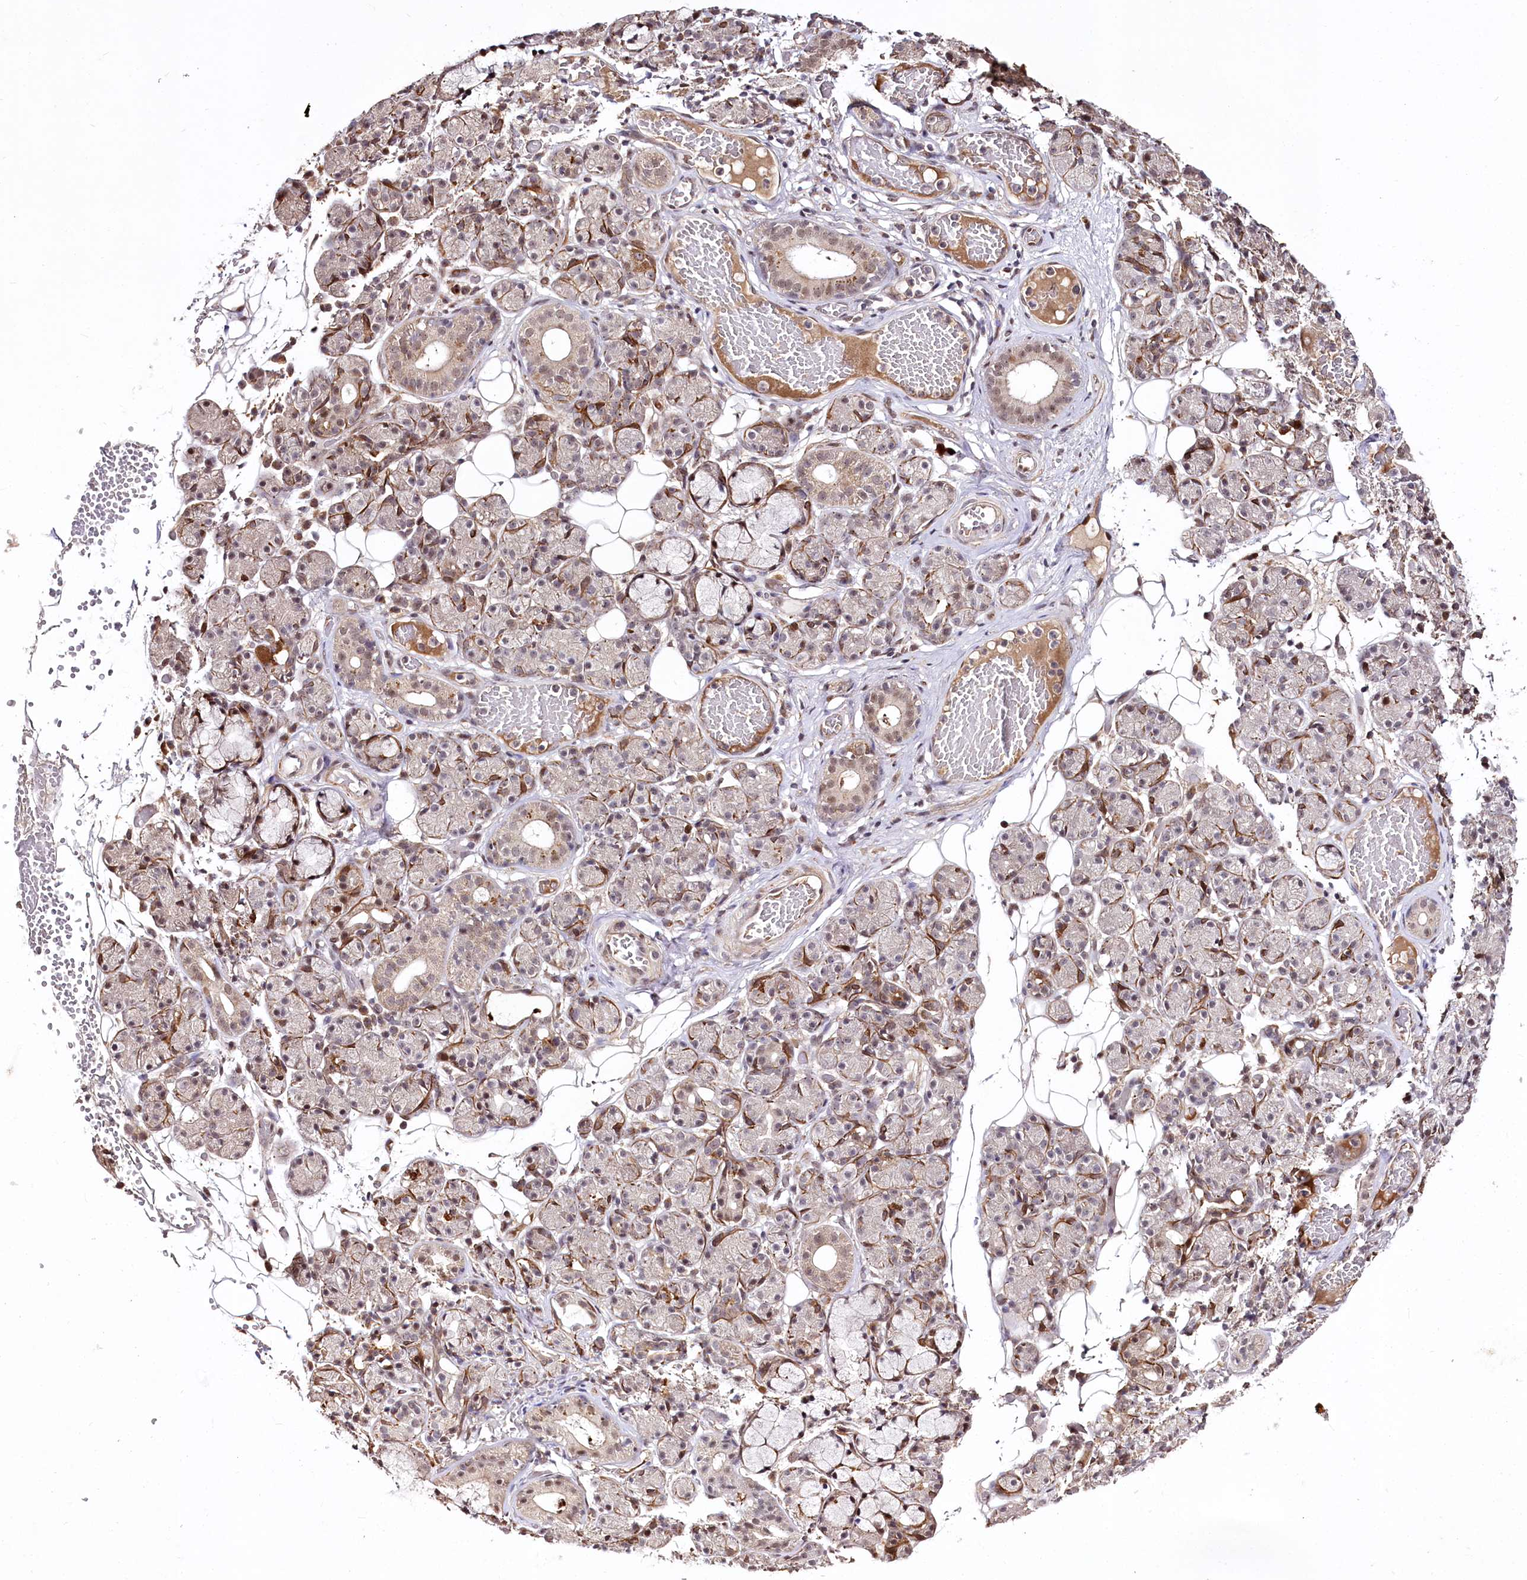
{"staining": {"intensity": "moderate", "quantity": "<25%", "location": "cytoplasmic/membranous,nuclear"}, "tissue": "salivary gland", "cell_type": "Glandular cells", "image_type": "normal", "snomed": [{"axis": "morphology", "description": "Normal tissue, NOS"}, {"axis": "topography", "description": "Salivary gland"}], "caption": "IHC of unremarkable salivary gland exhibits low levels of moderate cytoplasmic/membranous,nuclear staining in about <25% of glandular cells.", "gene": "DMP1", "patient": {"sex": "male", "age": 63}}